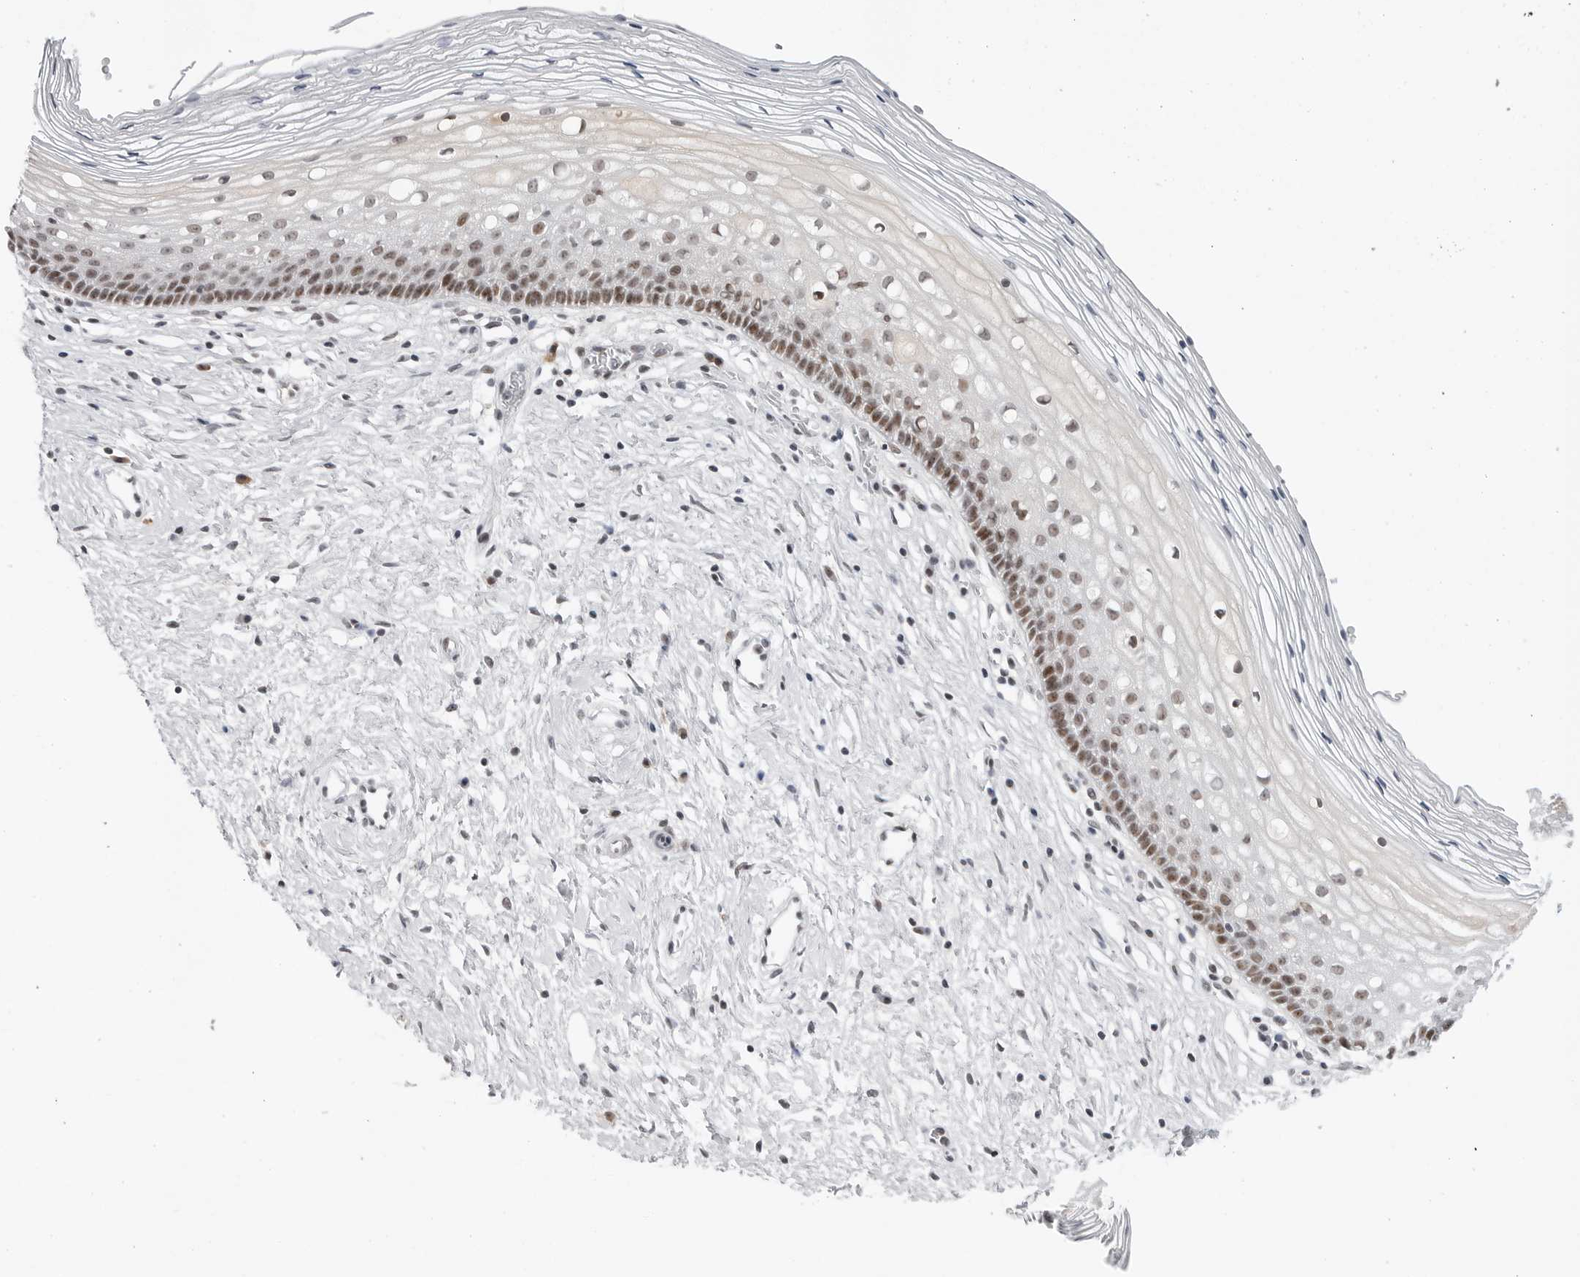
{"staining": {"intensity": "moderate", "quantity": ">75%", "location": "nuclear"}, "tissue": "cervix", "cell_type": "Glandular cells", "image_type": "normal", "snomed": [{"axis": "morphology", "description": "Normal tissue, NOS"}, {"axis": "topography", "description": "Cervix"}], "caption": "A brown stain highlights moderate nuclear staining of a protein in glandular cells of unremarkable human cervix.", "gene": "WRAP53", "patient": {"sex": "female", "age": 27}}